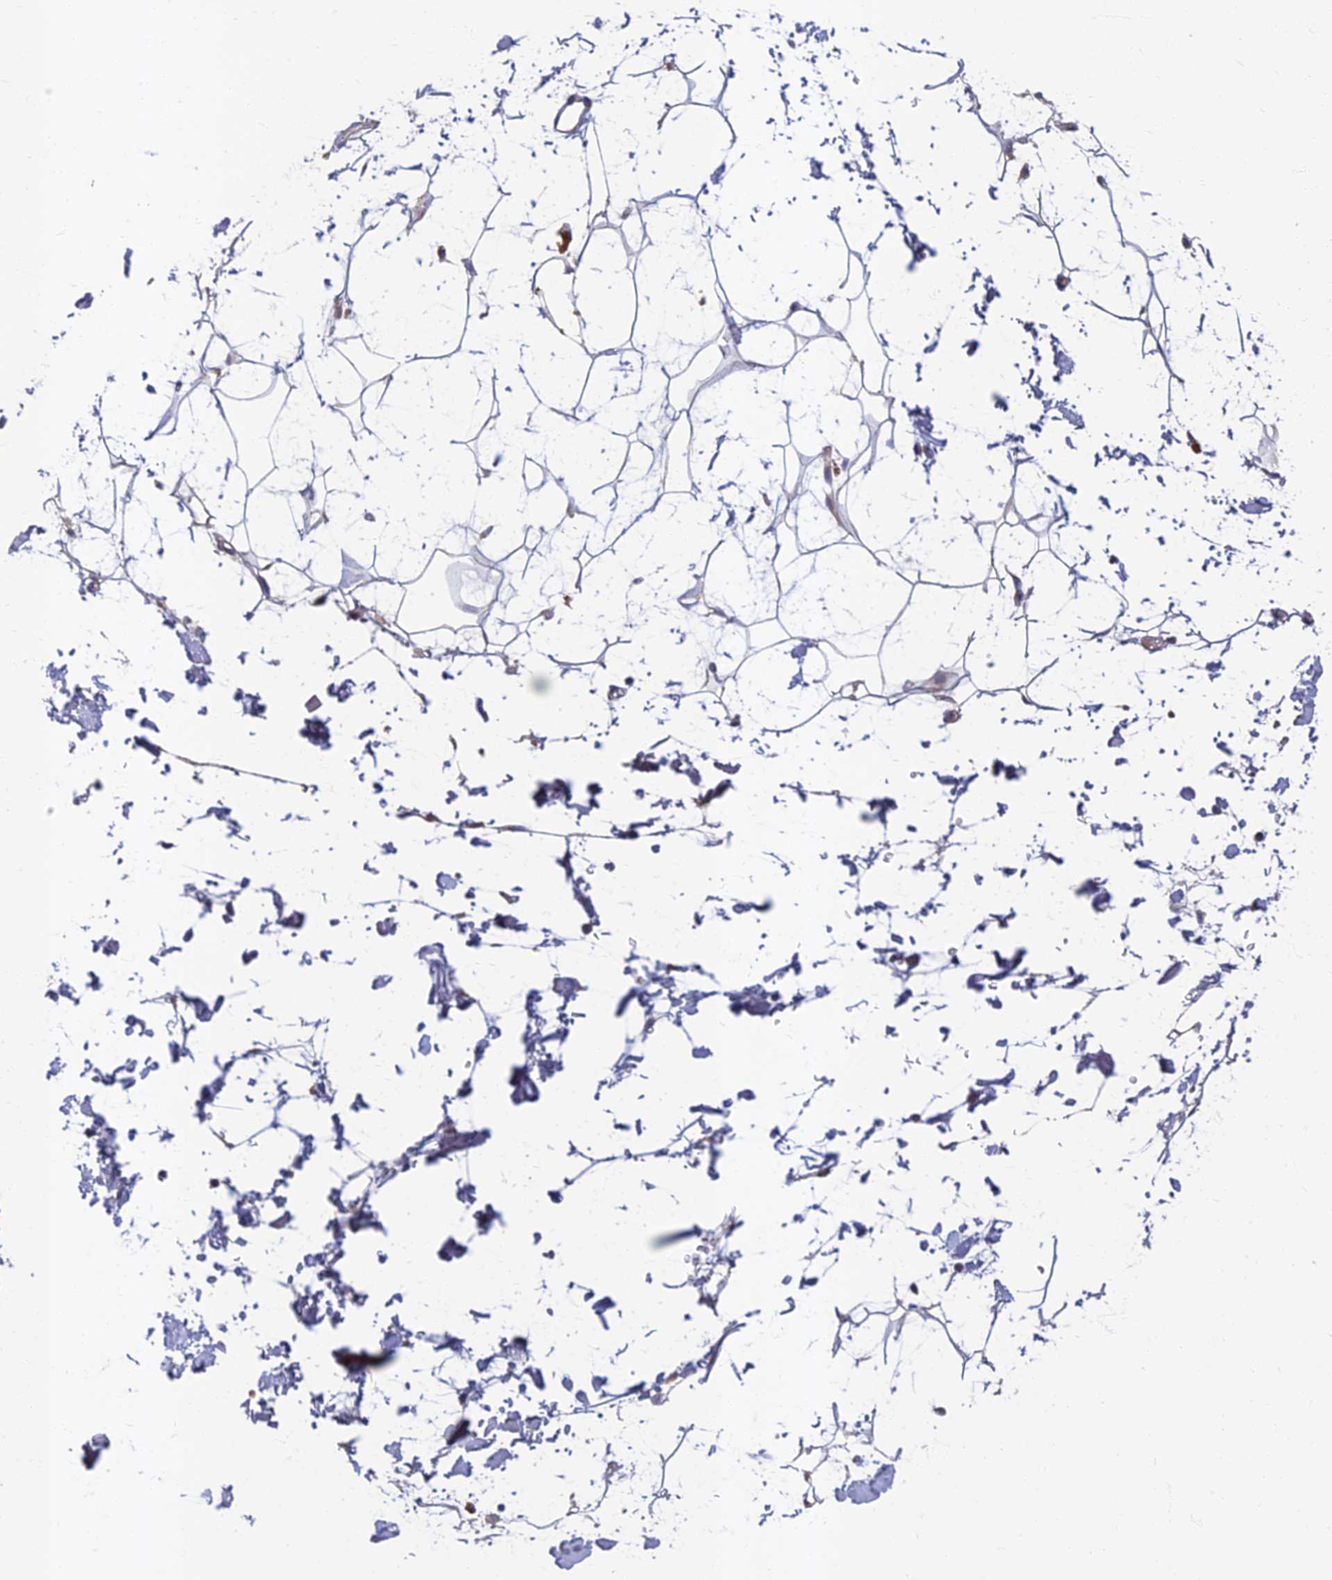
{"staining": {"intensity": "negative", "quantity": "none", "location": "none"}, "tissue": "adipose tissue", "cell_type": "Adipocytes", "image_type": "normal", "snomed": [{"axis": "morphology", "description": "Normal tissue, NOS"}, {"axis": "topography", "description": "Soft tissue"}], "caption": "This is an IHC image of unremarkable human adipose tissue. There is no expression in adipocytes.", "gene": "SOGA1", "patient": {"sex": "male", "age": 72}}